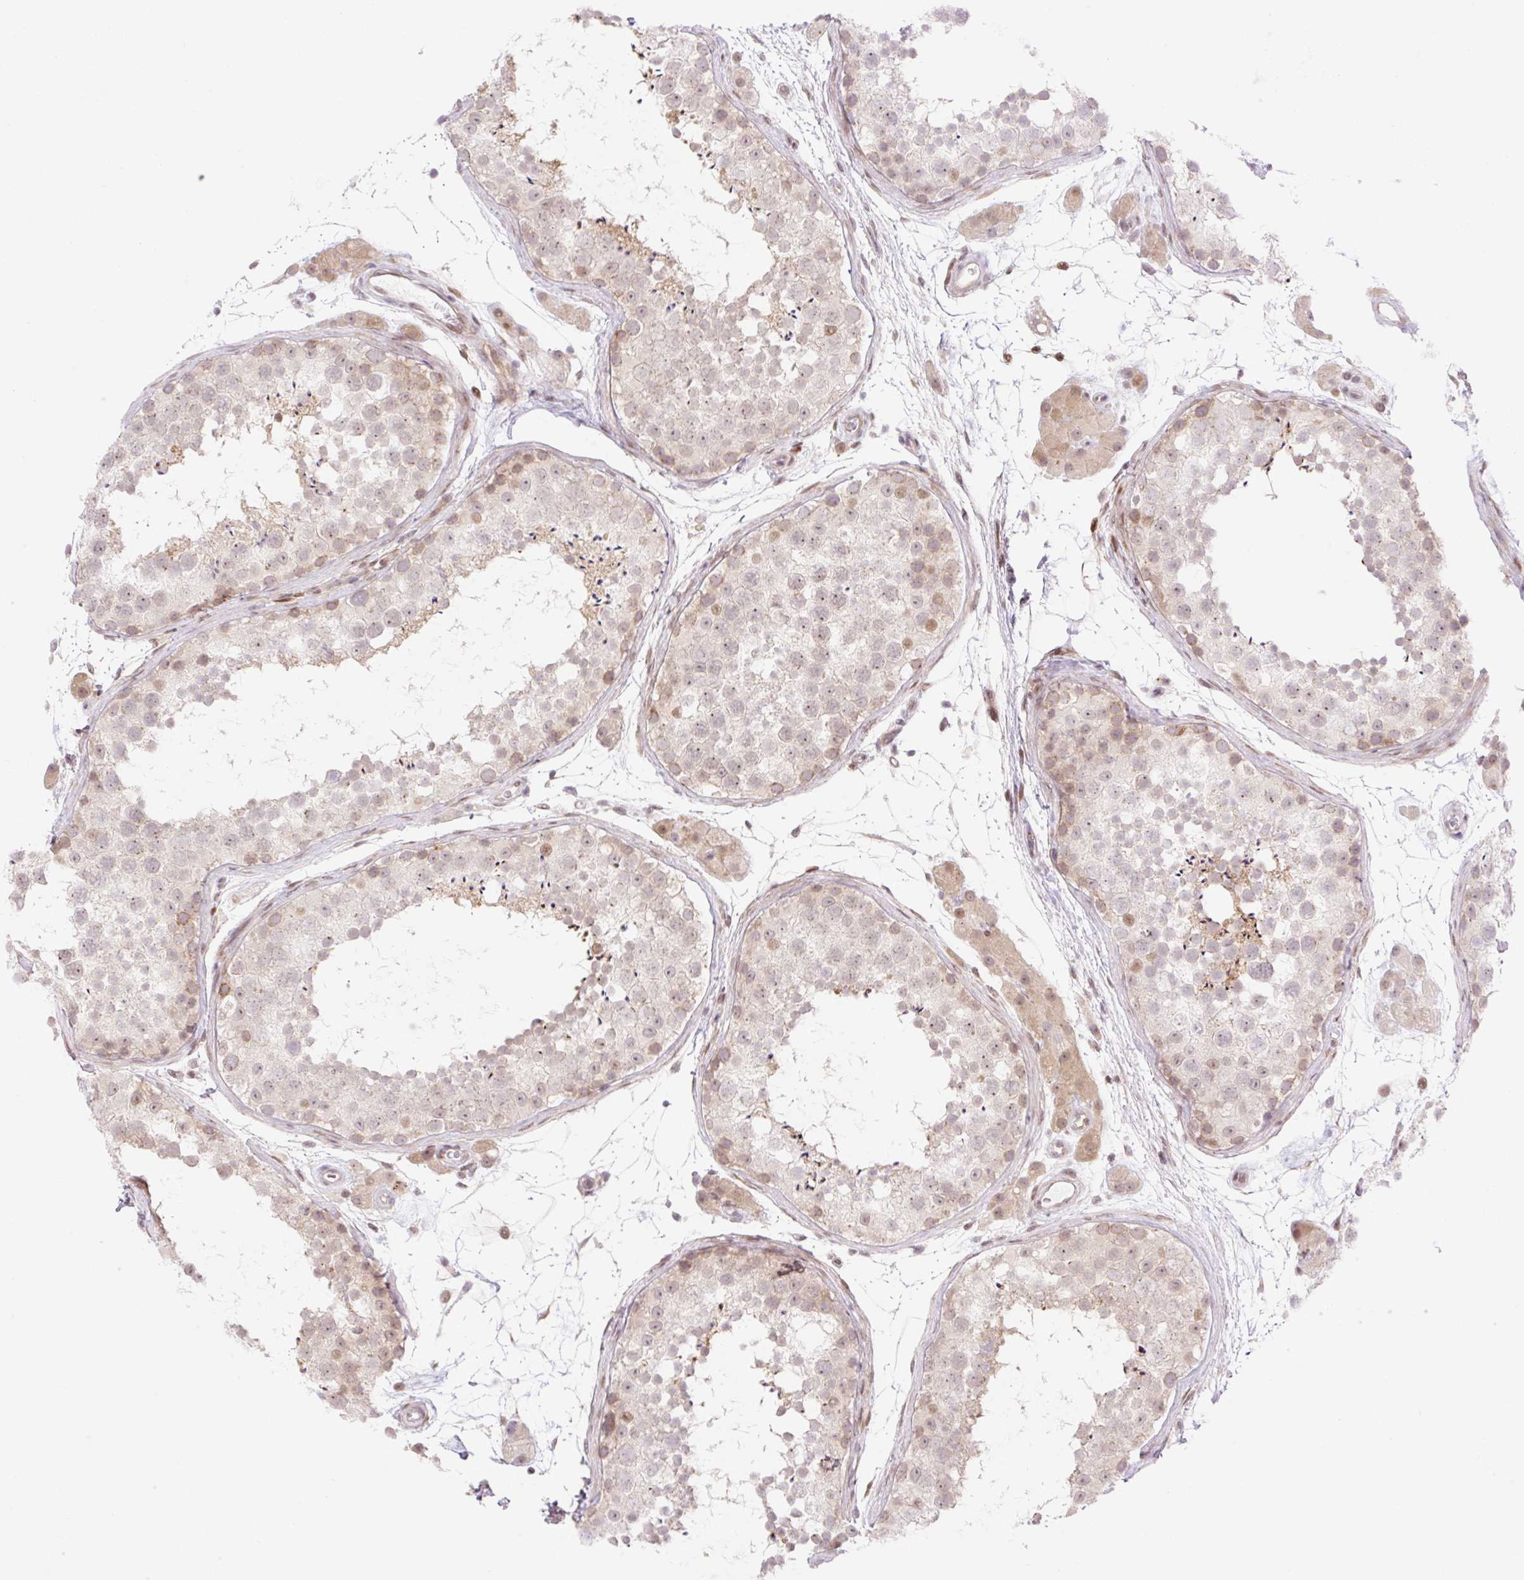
{"staining": {"intensity": "moderate", "quantity": "<25%", "location": "cytoplasmic/membranous,nuclear"}, "tissue": "testis", "cell_type": "Cells in seminiferous ducts", "image_type": "normal", "snomed": [{"axis": "morphology", "description": "Normal tissue, NOS"}, {"axis": "topography", "description": "Testis"}], "caption": "Immunohistochemical staining of unremarkable testis shows <25% levels of moderate cytoplasmic/membranous,nuclear protein expression in approximately <25% of cells in seminiferous ducts.", "gene": "ENSG00000264668", "patient": {"sex": "male", "age": 41}}